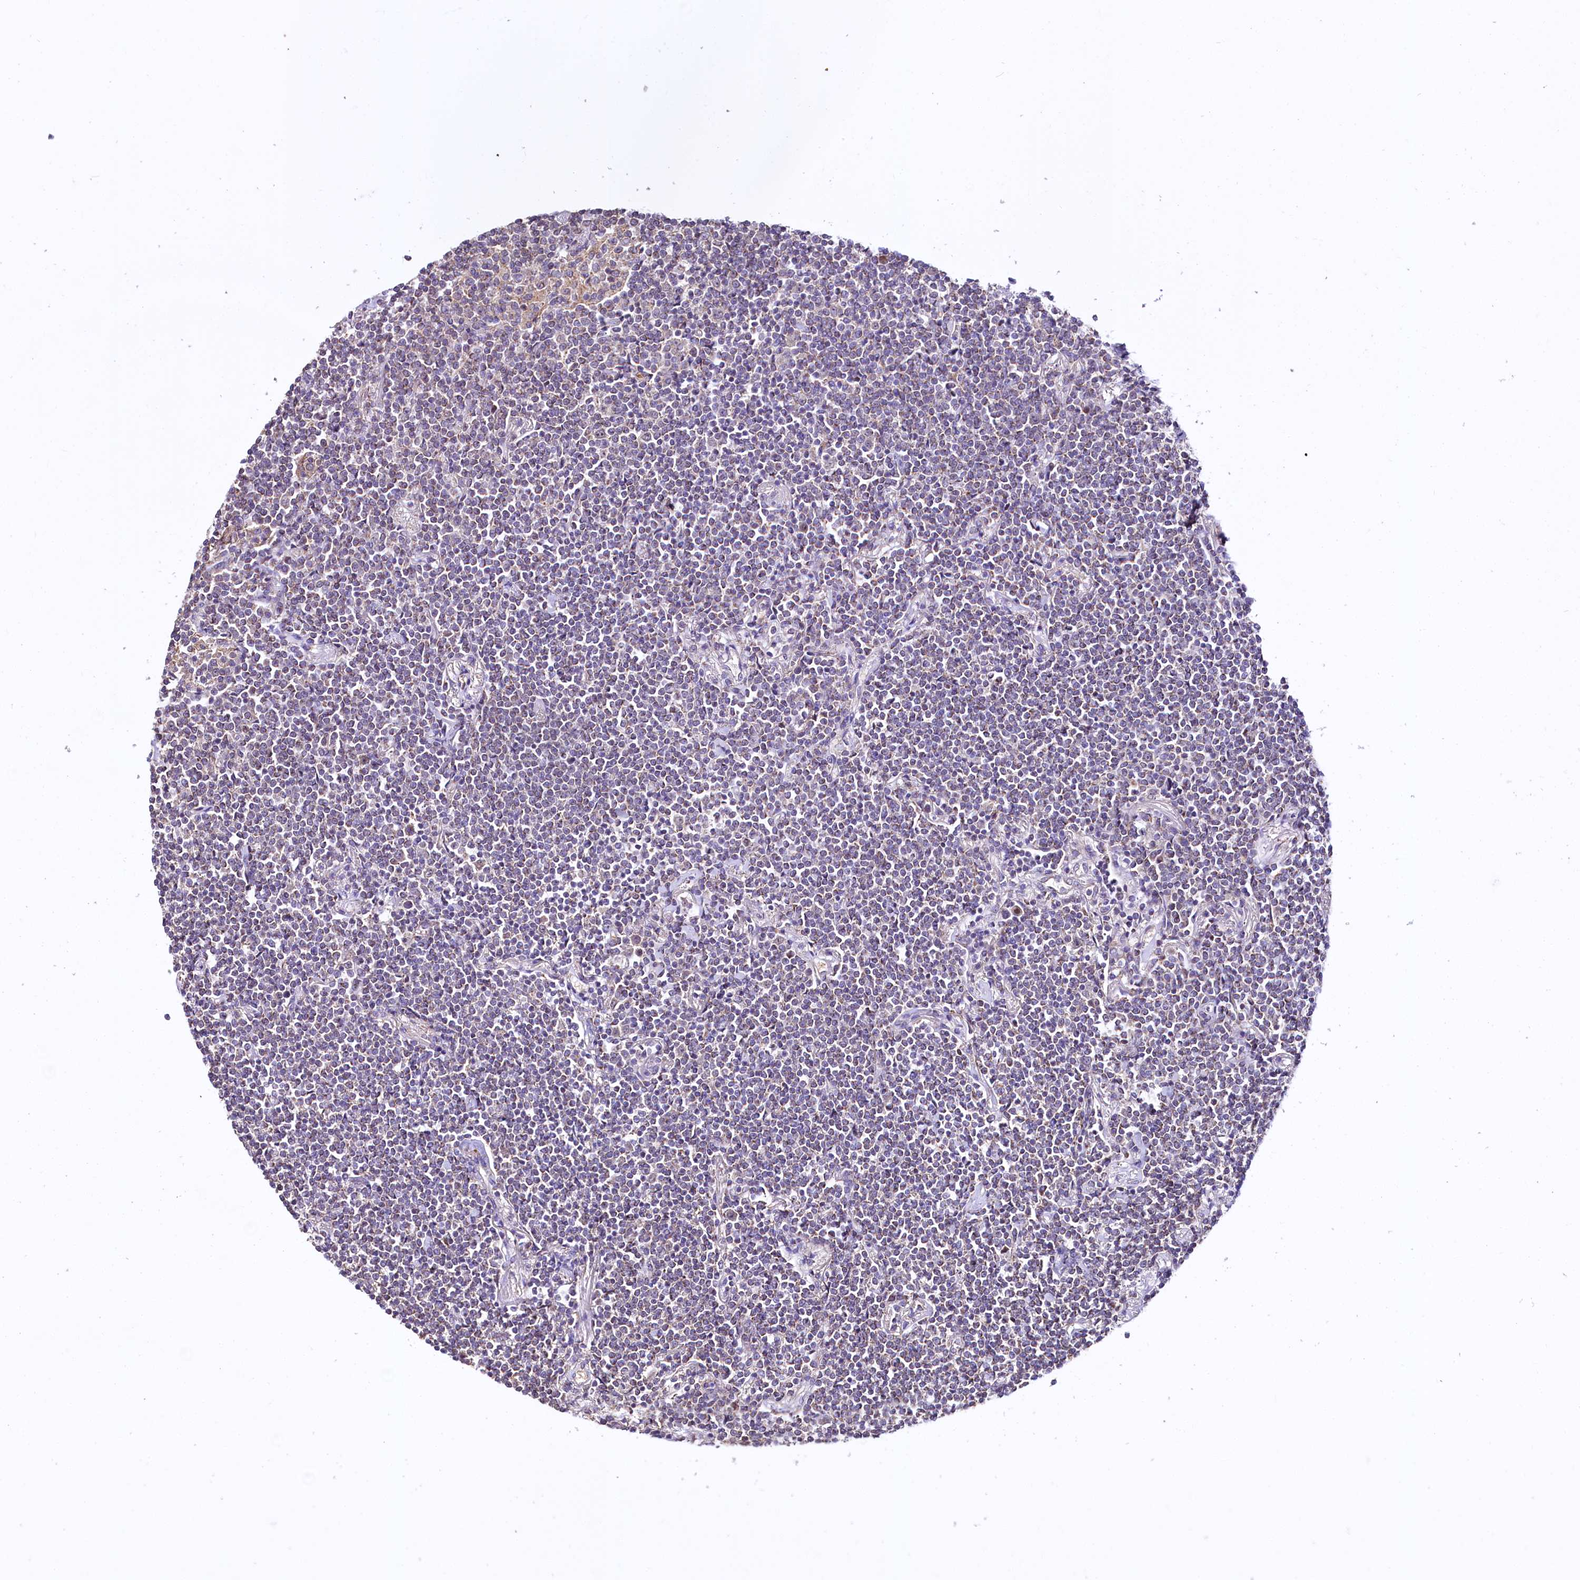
{"staining": {"intensity": "negative", "quantity": "none", "location": "none"}, "tissue": "lymphoma", "cell_type": "Tumor cells", "image_type": "cancer", "snomed": [{"axis": "morphology", "description": "Malignant lymphoma, non-Hodgkin's type, Low grade"}, {"axis": "topography", "description": "Lung"}], "caption": "DAB (3,3'-diaminobenzidine) immunohistochemical staining of human lymphoma reveals no significant staining in tumor cells.", "gene": "CEP295", "patient": {"sex": "female", "age": 71}}